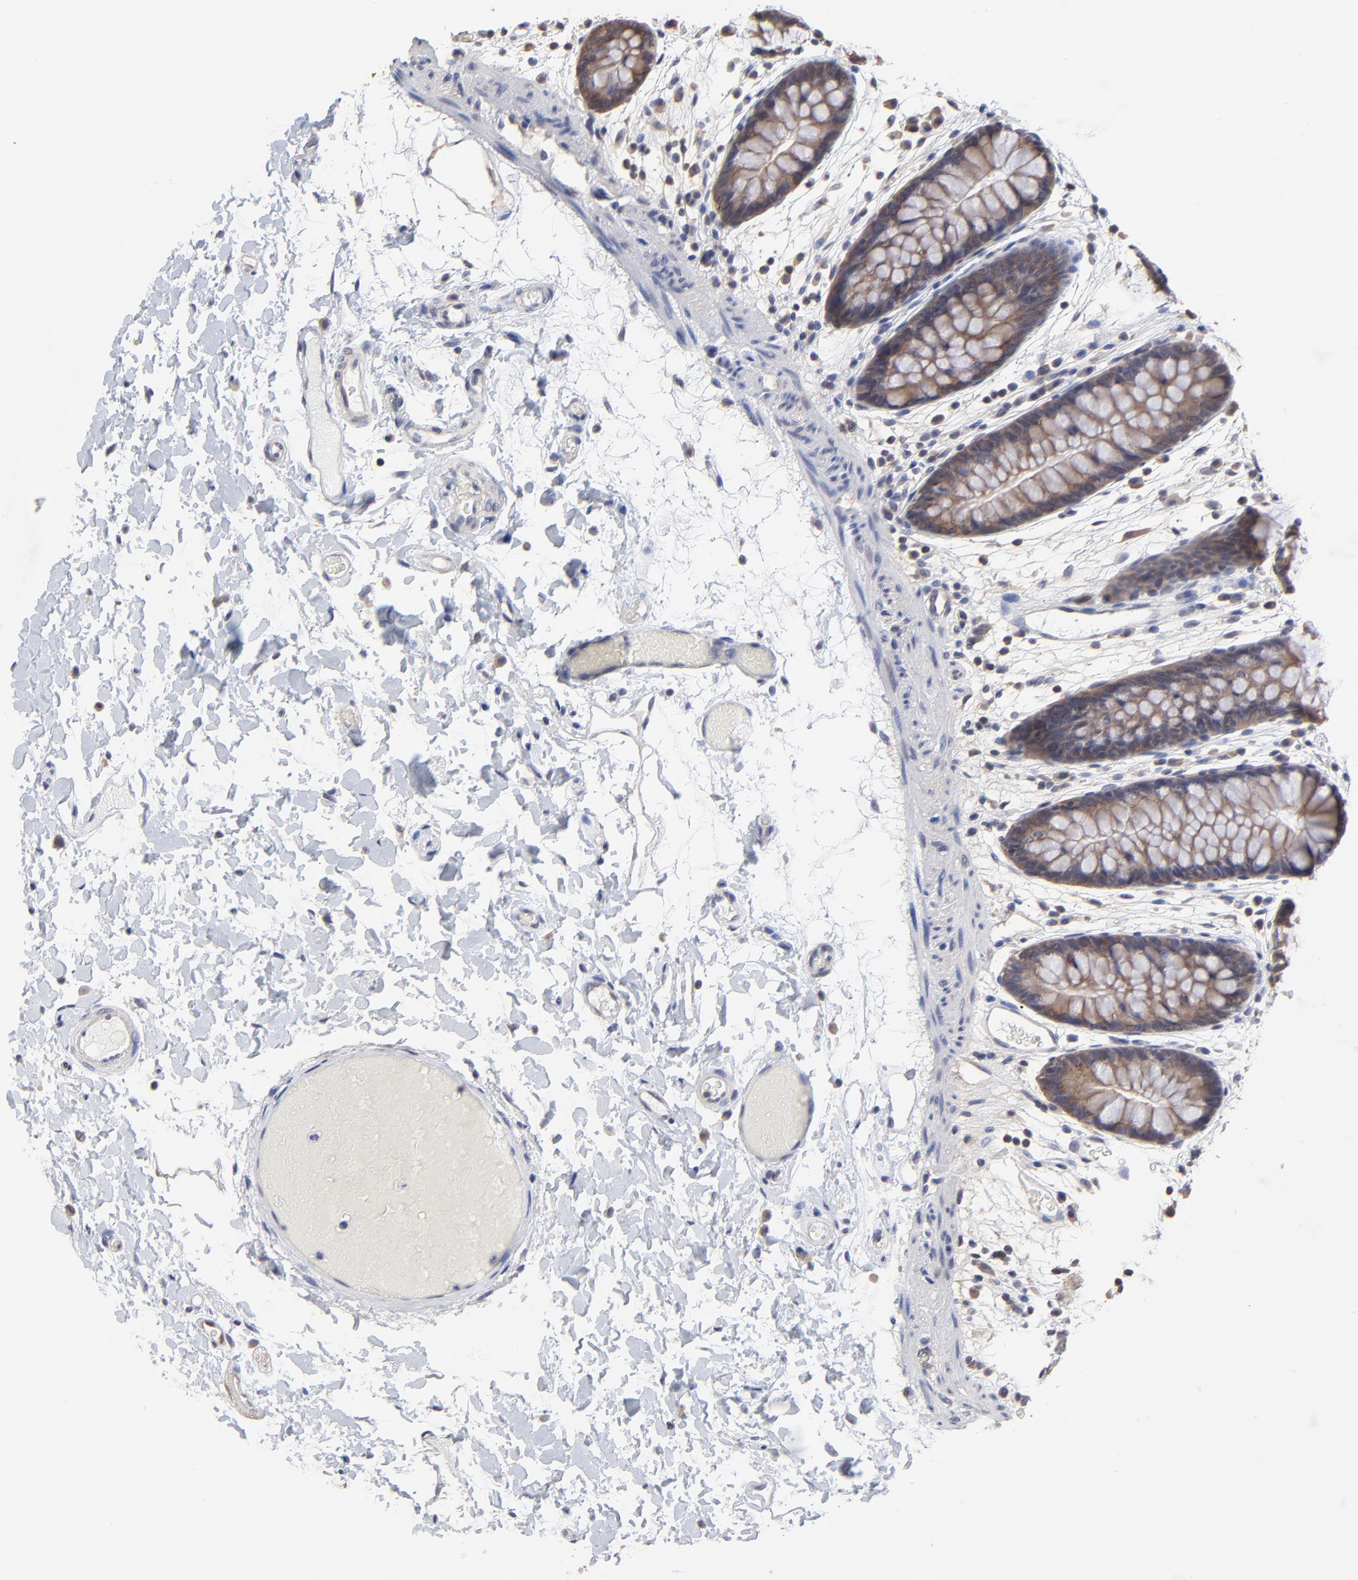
{"staining": {"intensity": "negative", "quantity": "none", "location": "none"}, "tissue": "colon", "cell_type": "Endothelial cells", "image_type": "normal", "snomed": [{"axis": "morphology", "description": "Normal tissue, NOS"}, {"axis": "topography", "description": "Smooth muscle"}, {"axis": "topography", "description": "Colon"}], "caption": "Benign colon was stained to show a protein in brown. There is no significant staining in endothelial cells. The staining is performed using DAB (3,3'-diaminobenzidine) brown chromogen with nuclei counter-stained in using hematoxylin.", "gene": "CCT2", "patient": {"sex": "male", "age": 67}}